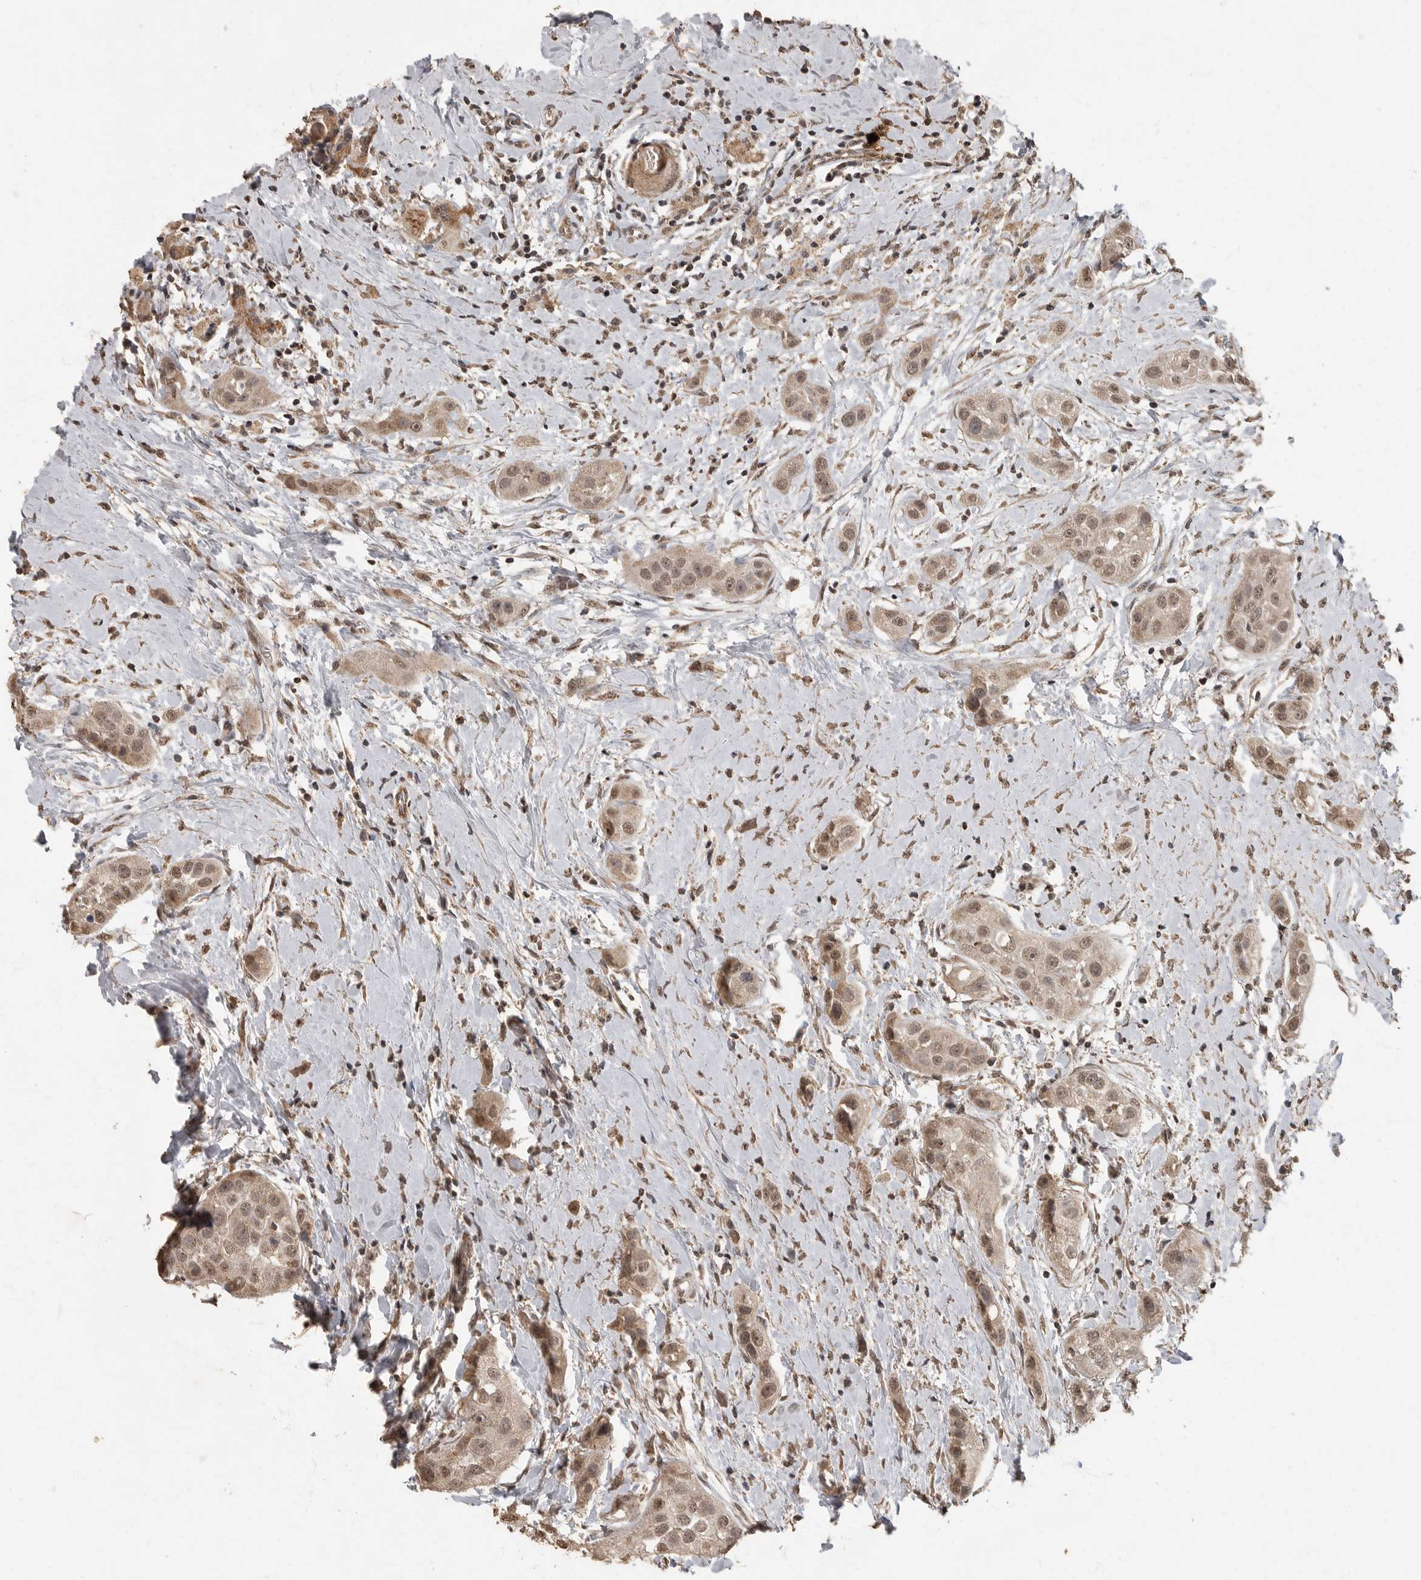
{"staining": {"intensity": "weak", "quantity": ">75%", "location": "nuclear"}, "tissue": "head and neck cancer", "cell_type": "Tumor cells", "image_type": "cancer", "snomed": [{"axis": "morphology", "description": "Normal tissue, NOS"}, {"axis": "morphology", "description": "Squamous cell carcinoma, NOS"}, {"axis": "topography", "description": "Skeletal muscle"}, {"axis": "topography", "description": "Head-Neck"}], "caption": "DAB immunohistochemical staining of head and neck cancer (squamous cell carcinoma) shows weak nuclear protein staining in about >75% of tumor cells.", "gene": "MAFG", "patient": {"sex": "male", "age": 51}}